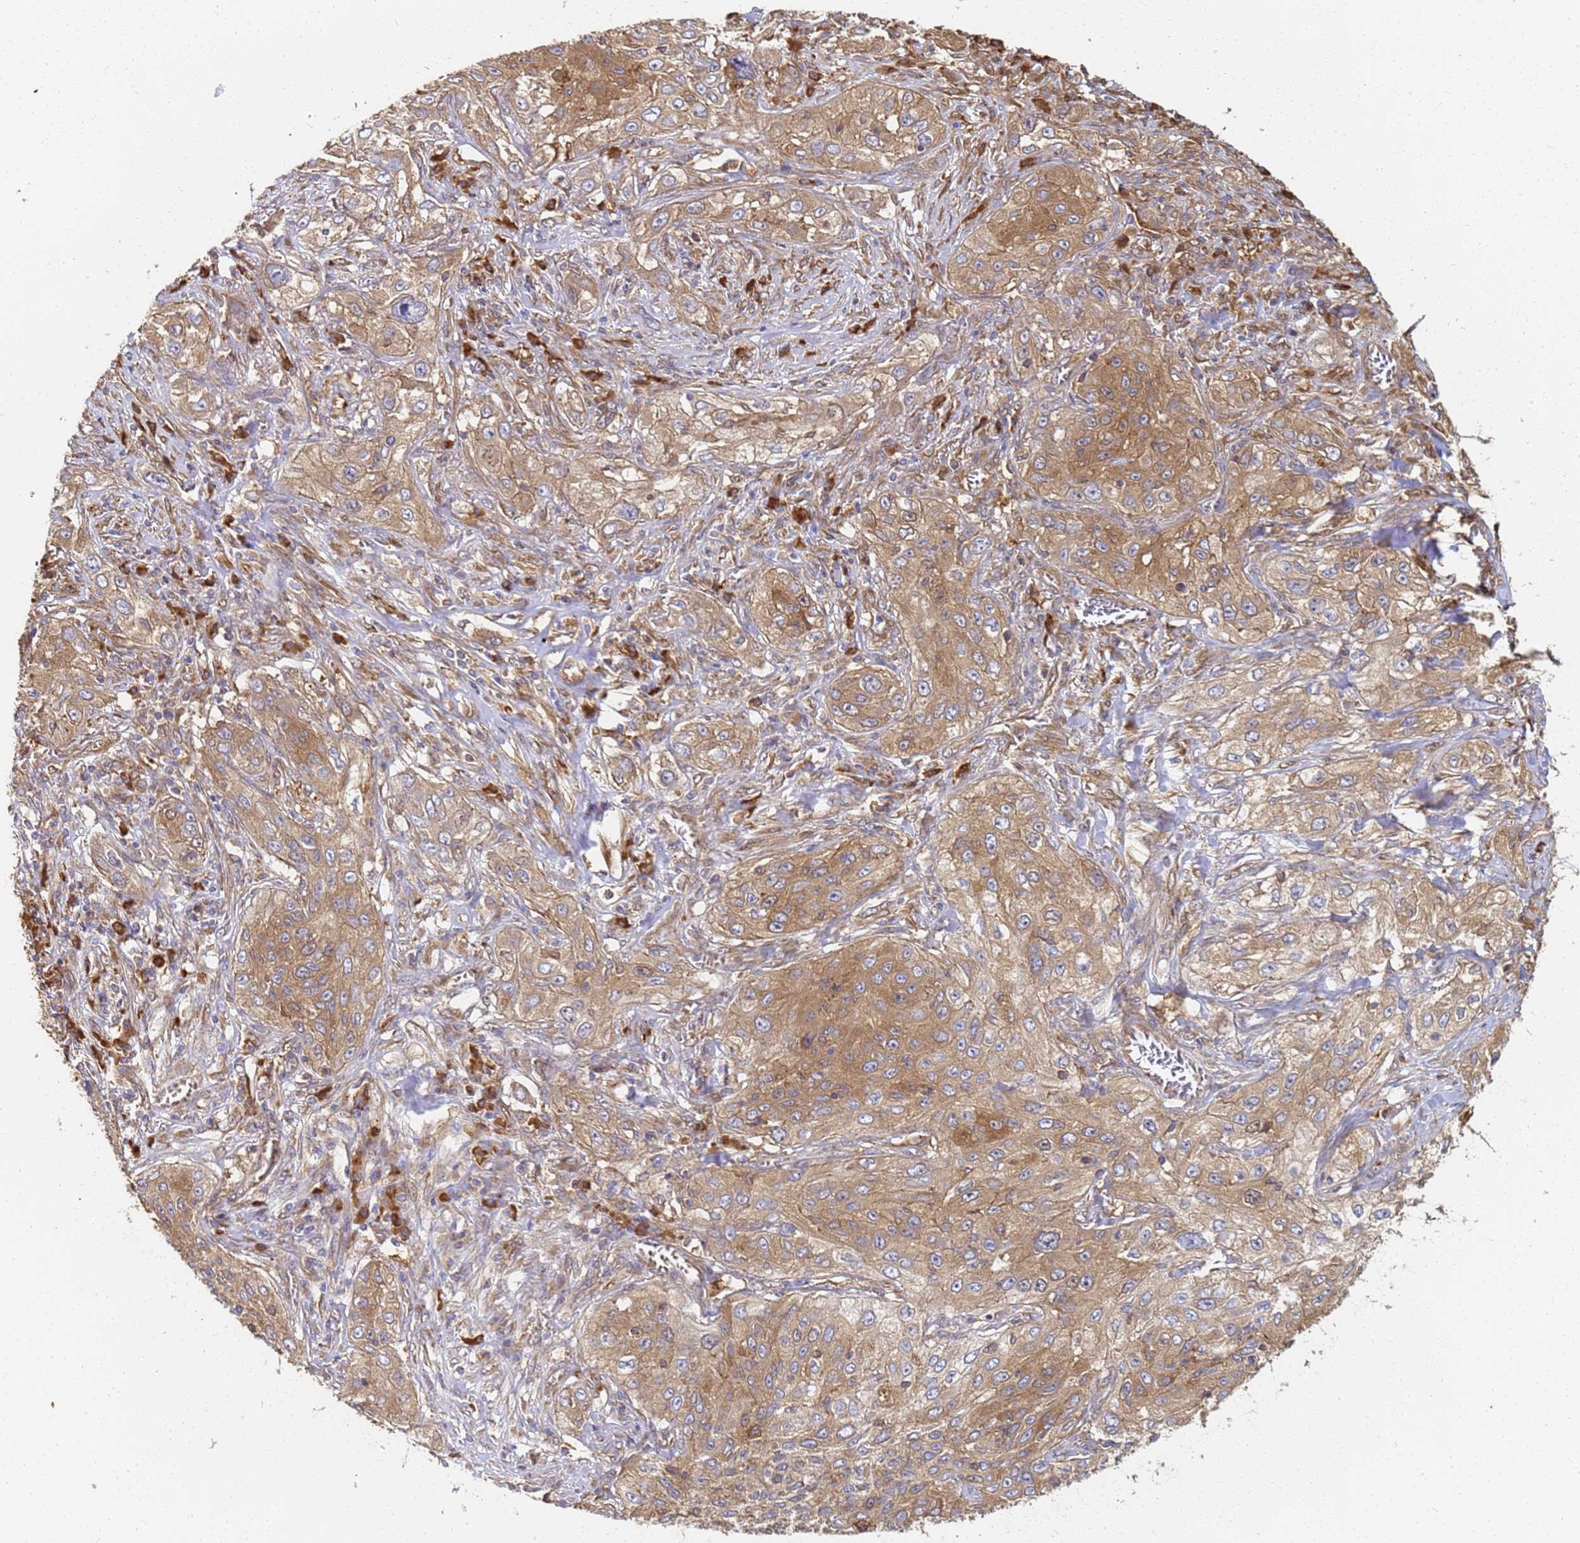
{"staining": {"intensity": "moderate", "quantity": ">75%", "location": "cytoplasmic/membranous"}, "tissue": "lung cancer", "cell_type": "Tumor cells", "image_type": "cancer", "snomed": [{"axis": "morphology", "description": "Squamous cell carcinoma, NOS"}, {"axis": "topography", "description": "Lung"}], "caption": "This is an image of immunohistochemistry (IHC) staining of lung squamous cell carcinoma, which shows moderate expression in the cytoplasmic/membranous of tumor cells.", "gene": "NME1-NME2", "patient": {"sex": "female", "age": 69}}